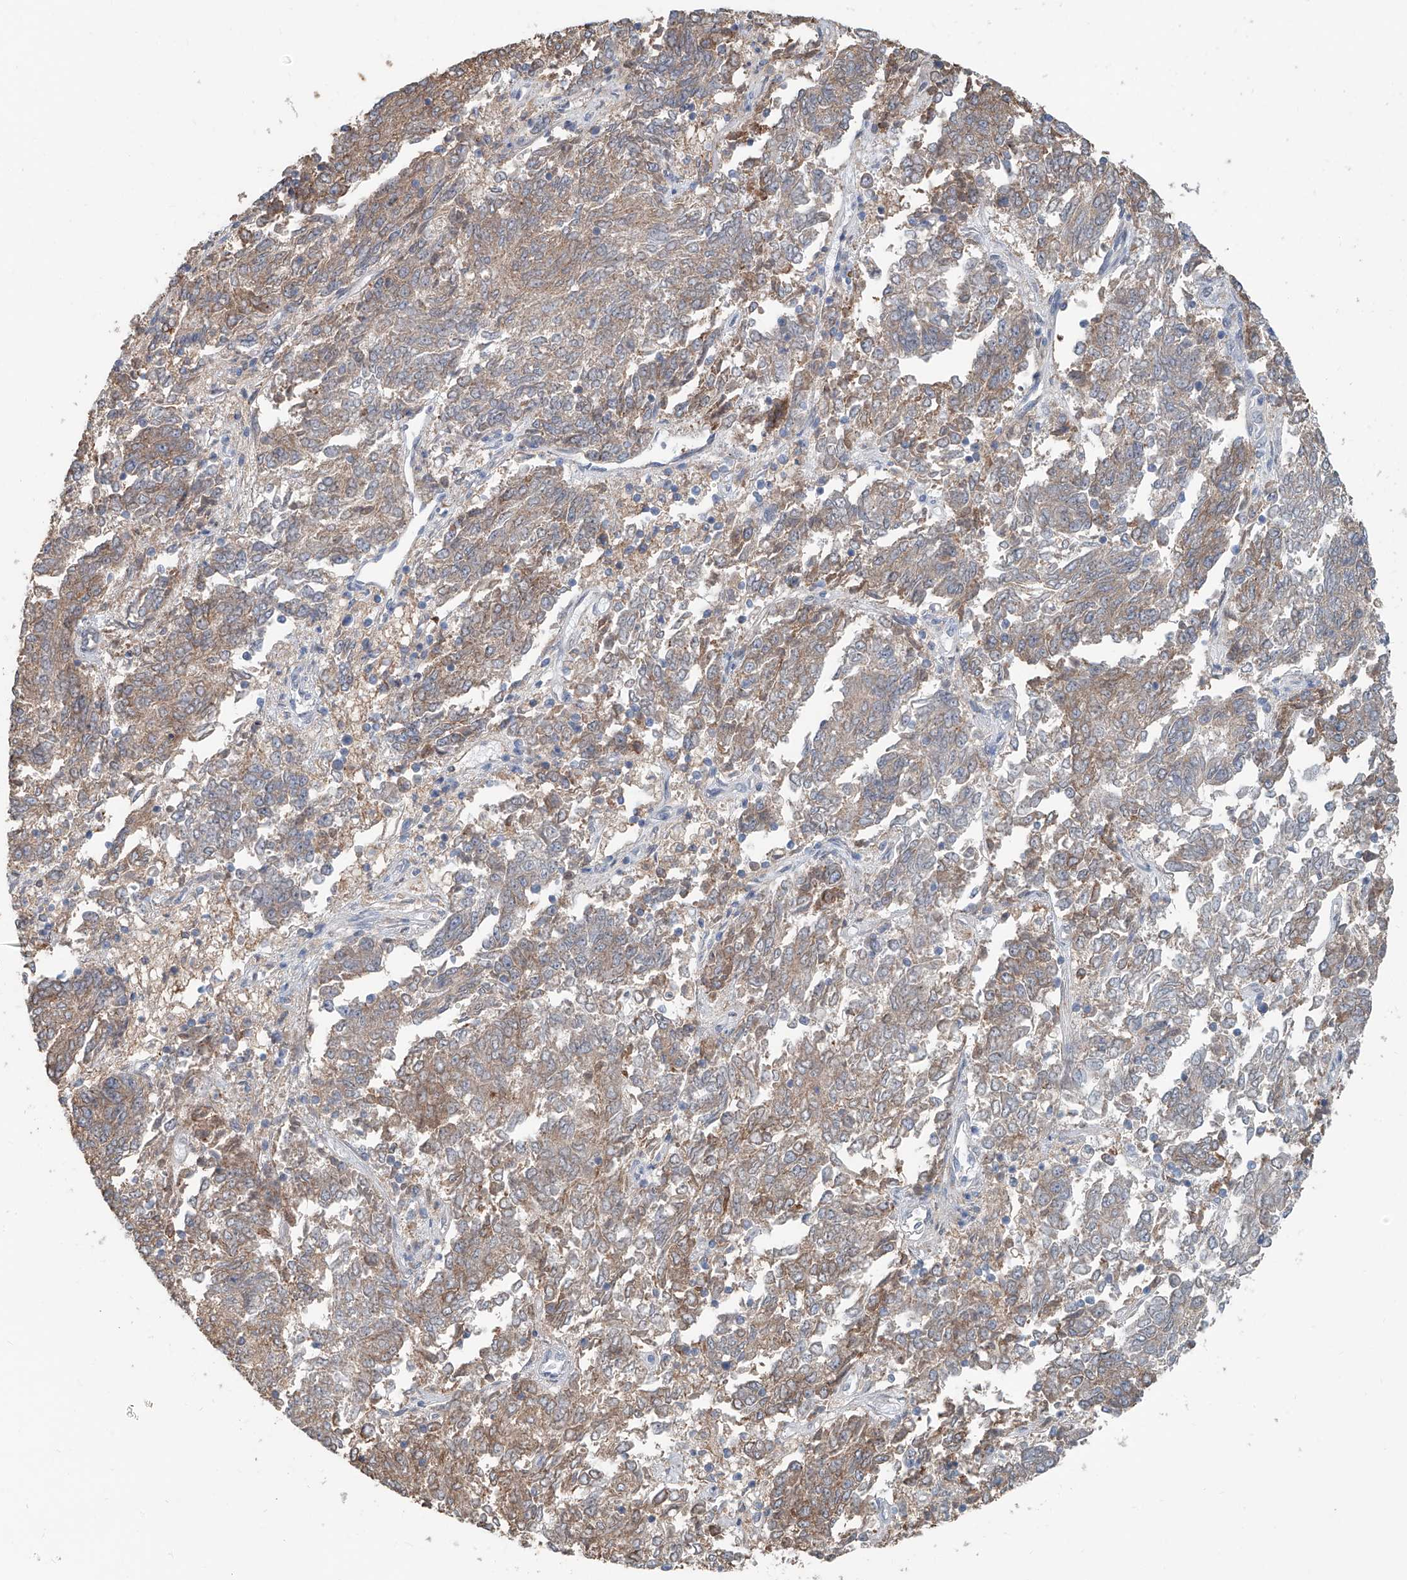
{"staining": {"intensity": "weak", "quantity": ">75%", "location": "cytoplasmic/membranous"}, "tissue": "endometrial cancer", "cell_type": "Tumor cells", "image_type": "cancer", "snomed": [{"axis": "morphology", "description": "Adenocarcinoma, NOS"}, {"axis": "topography", "description": "Endometrium"}], "caption": "Immunohistochemistry staining of endometrial cancer (adenocarcinoma), which shows low levels of weak cytoplasmic/membranous expression in approximately >75% of tumor cells indicating weak cytoplasmic/membranous protein positivity. The staining was performed using DAB (3,3'-diaminobenzidine) (brown) for protein detection and nuclei were counterstained in hematoxylin (blue).", "gene": "KCNK10", "patient": {"sex": "female", "age": 80}}